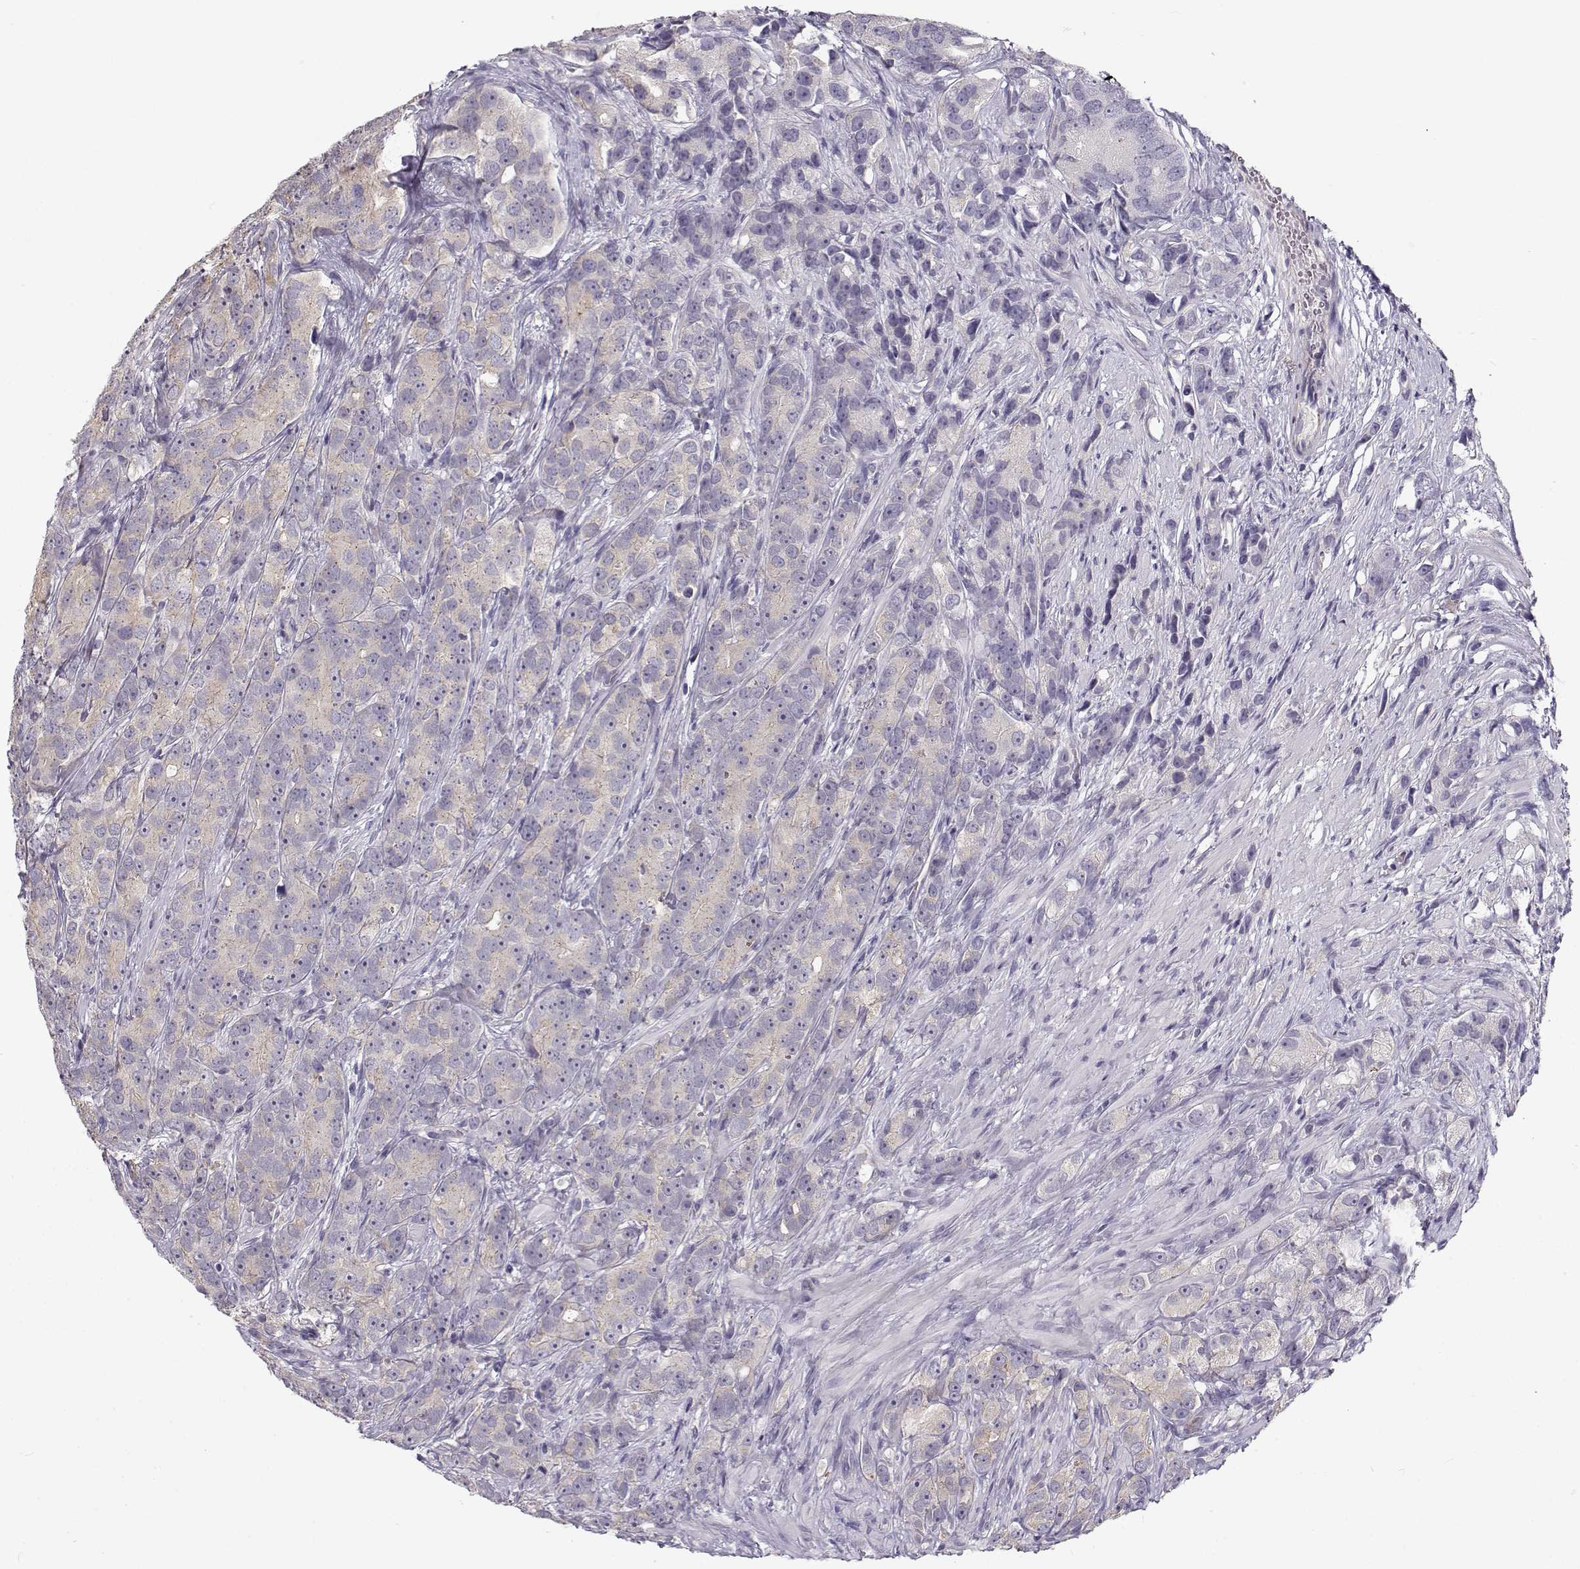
{"staining": {"intensity": "negative", "quantity": "none", "location": "none"}, "tissue": "prostate cancer", "cell_type": "Tumor cells", "image_type": "cancer", "snomed": [{"axis": "morphology", "description": "Adenocarcinoma, High grade"}, {"axis": "topography", "description": "Prostate"}], "caption": "Immunohistochemical staining of human prostate high-grade adenocarcinoma shows no significant staining in tumor cells.", "gene": "TMEM145", "patient": {"sex": "male", "age": 90}}